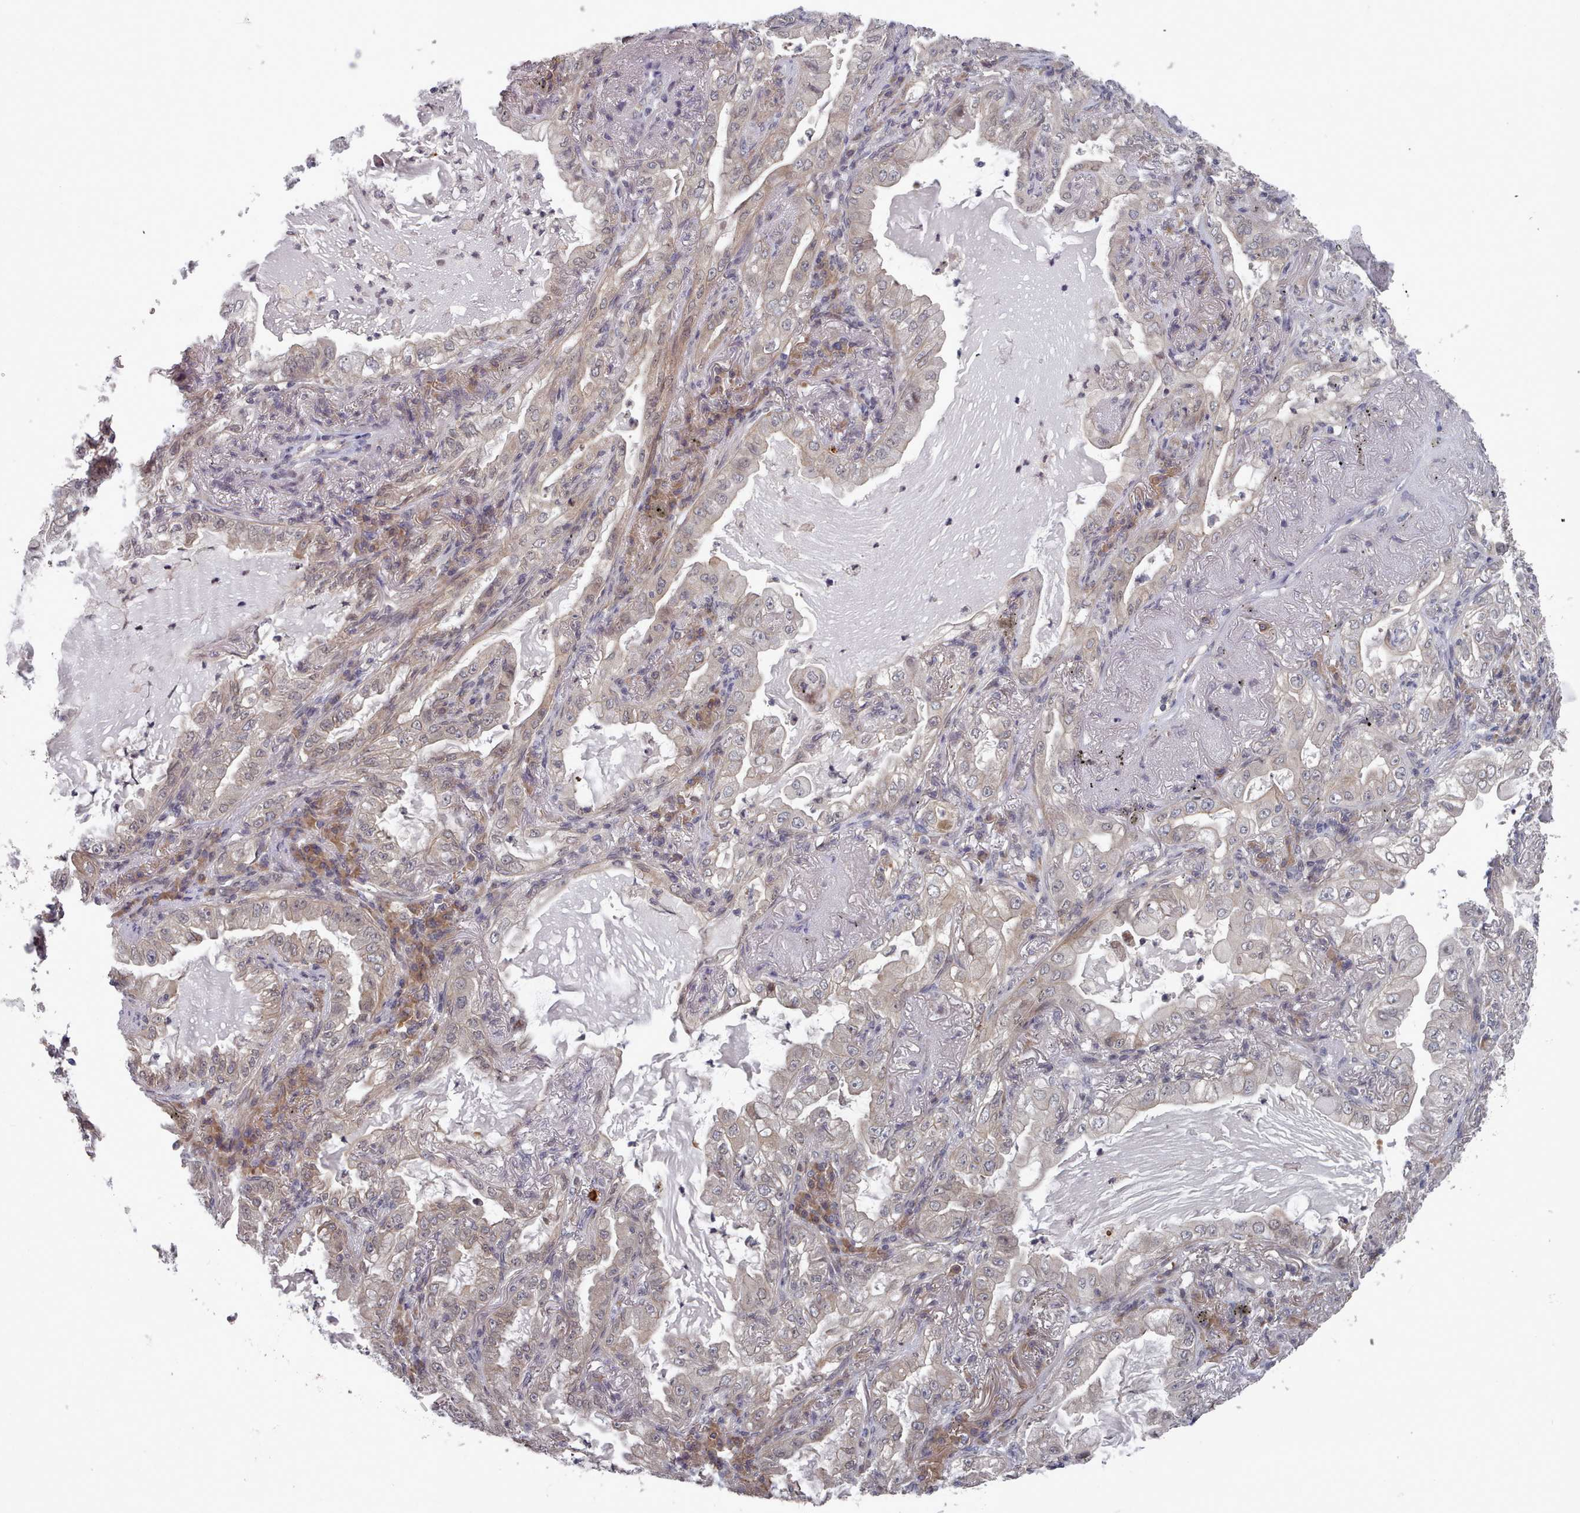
{"staining": {"intensity": "negative", "quantity": "none", "location": "none"}, "tissue": "lung cancer", "cell_type": "Tumor cells", "image_type": "cancer", "snomed": [{"axis": "morphology", "description": "Adenocarcinoma, NOS"}, {"axis": "topography", "description": "Lung"}], "caption": "Lung cancer stained for a protein using immunohistochemistry exhibits no expression tumor cells.", "gene": "HYAL3", "patient": {"sex": "female", "age": 73}}